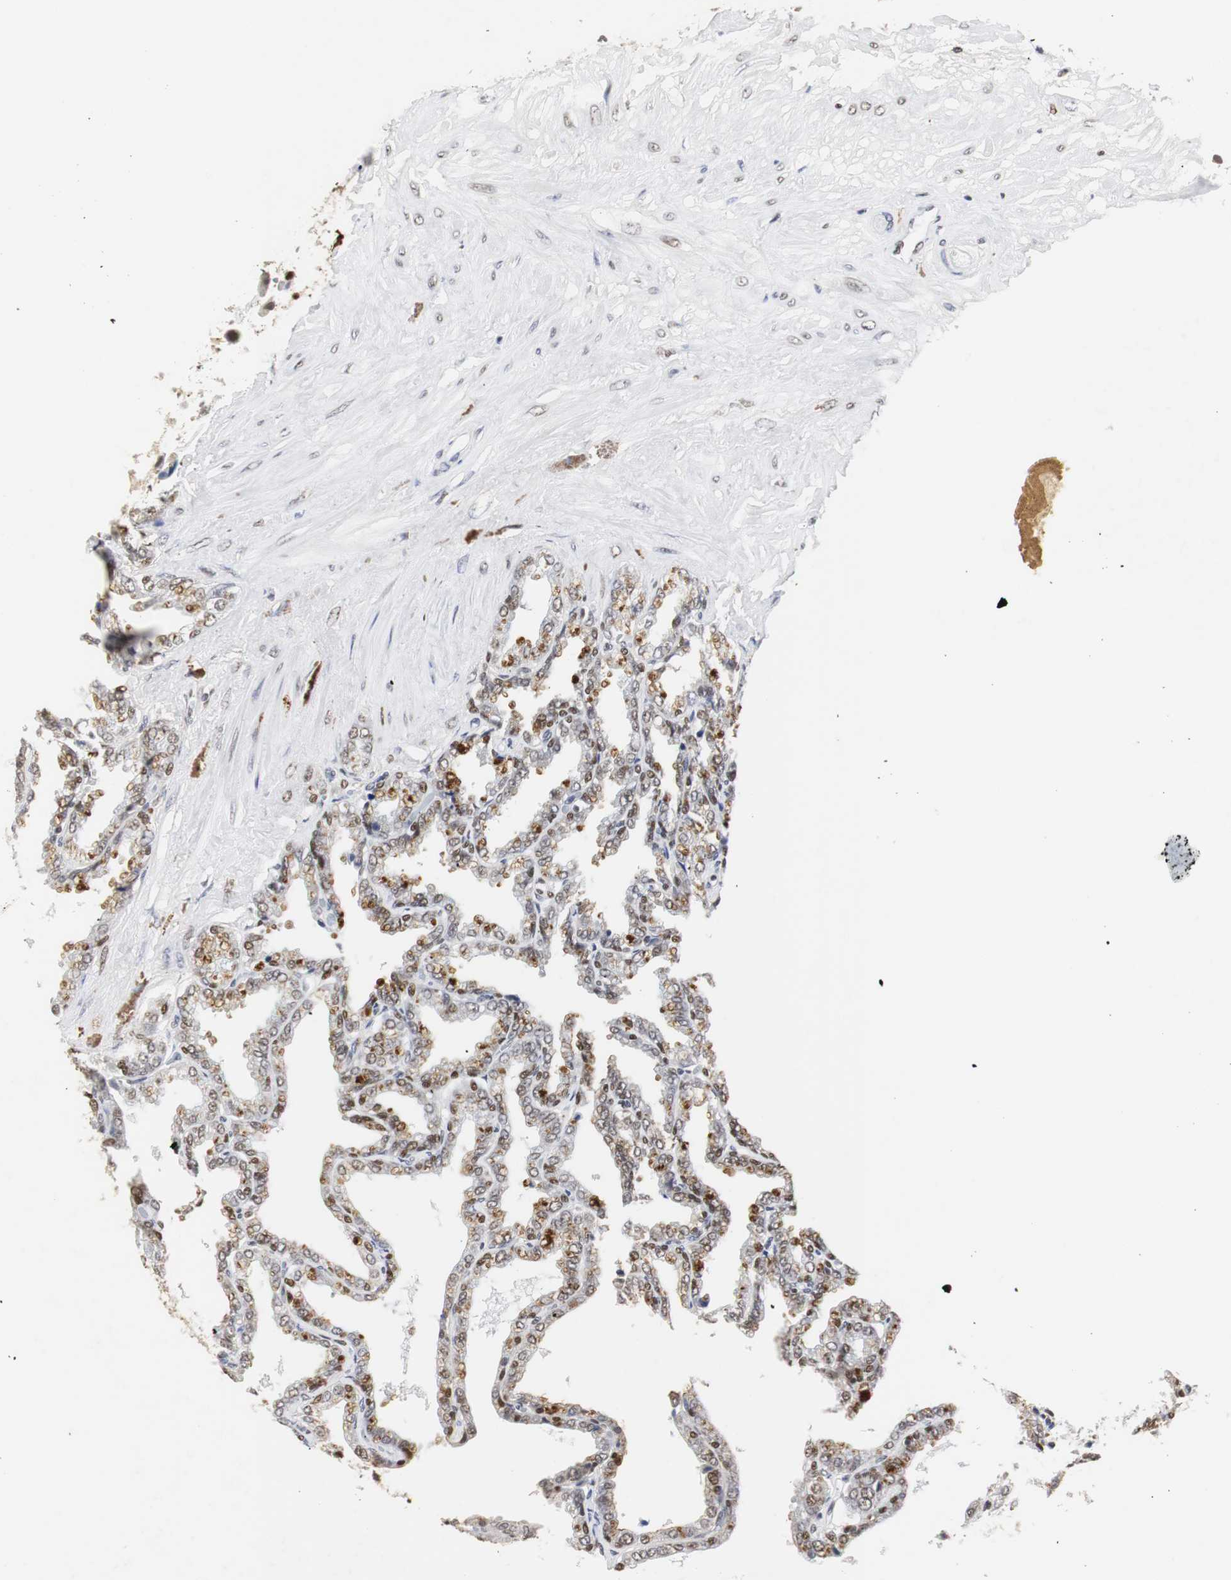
{"staining": {"intensity": "moderate", "quantity": "25%-75%", "location": "nuclear"}, "tissue": "seminal vesicle", "cell_type": "Glandular cells", "image_type": "normal", "snomed": [{"axis": "morphology", "description": "Normal tissue, NOS"}, {"axis": "topography", "description": "Seminal veicle"}], "caption": "Immunohistochemistry image of unremarkable human seminal vesicle stained for a protein (brown), which reveals medium levels of moderate nuclear expression in approximately 25%-75% of glandular cells.", "gene": "ZFC3H1", "patient": {"sex": "male", "age": 46}}